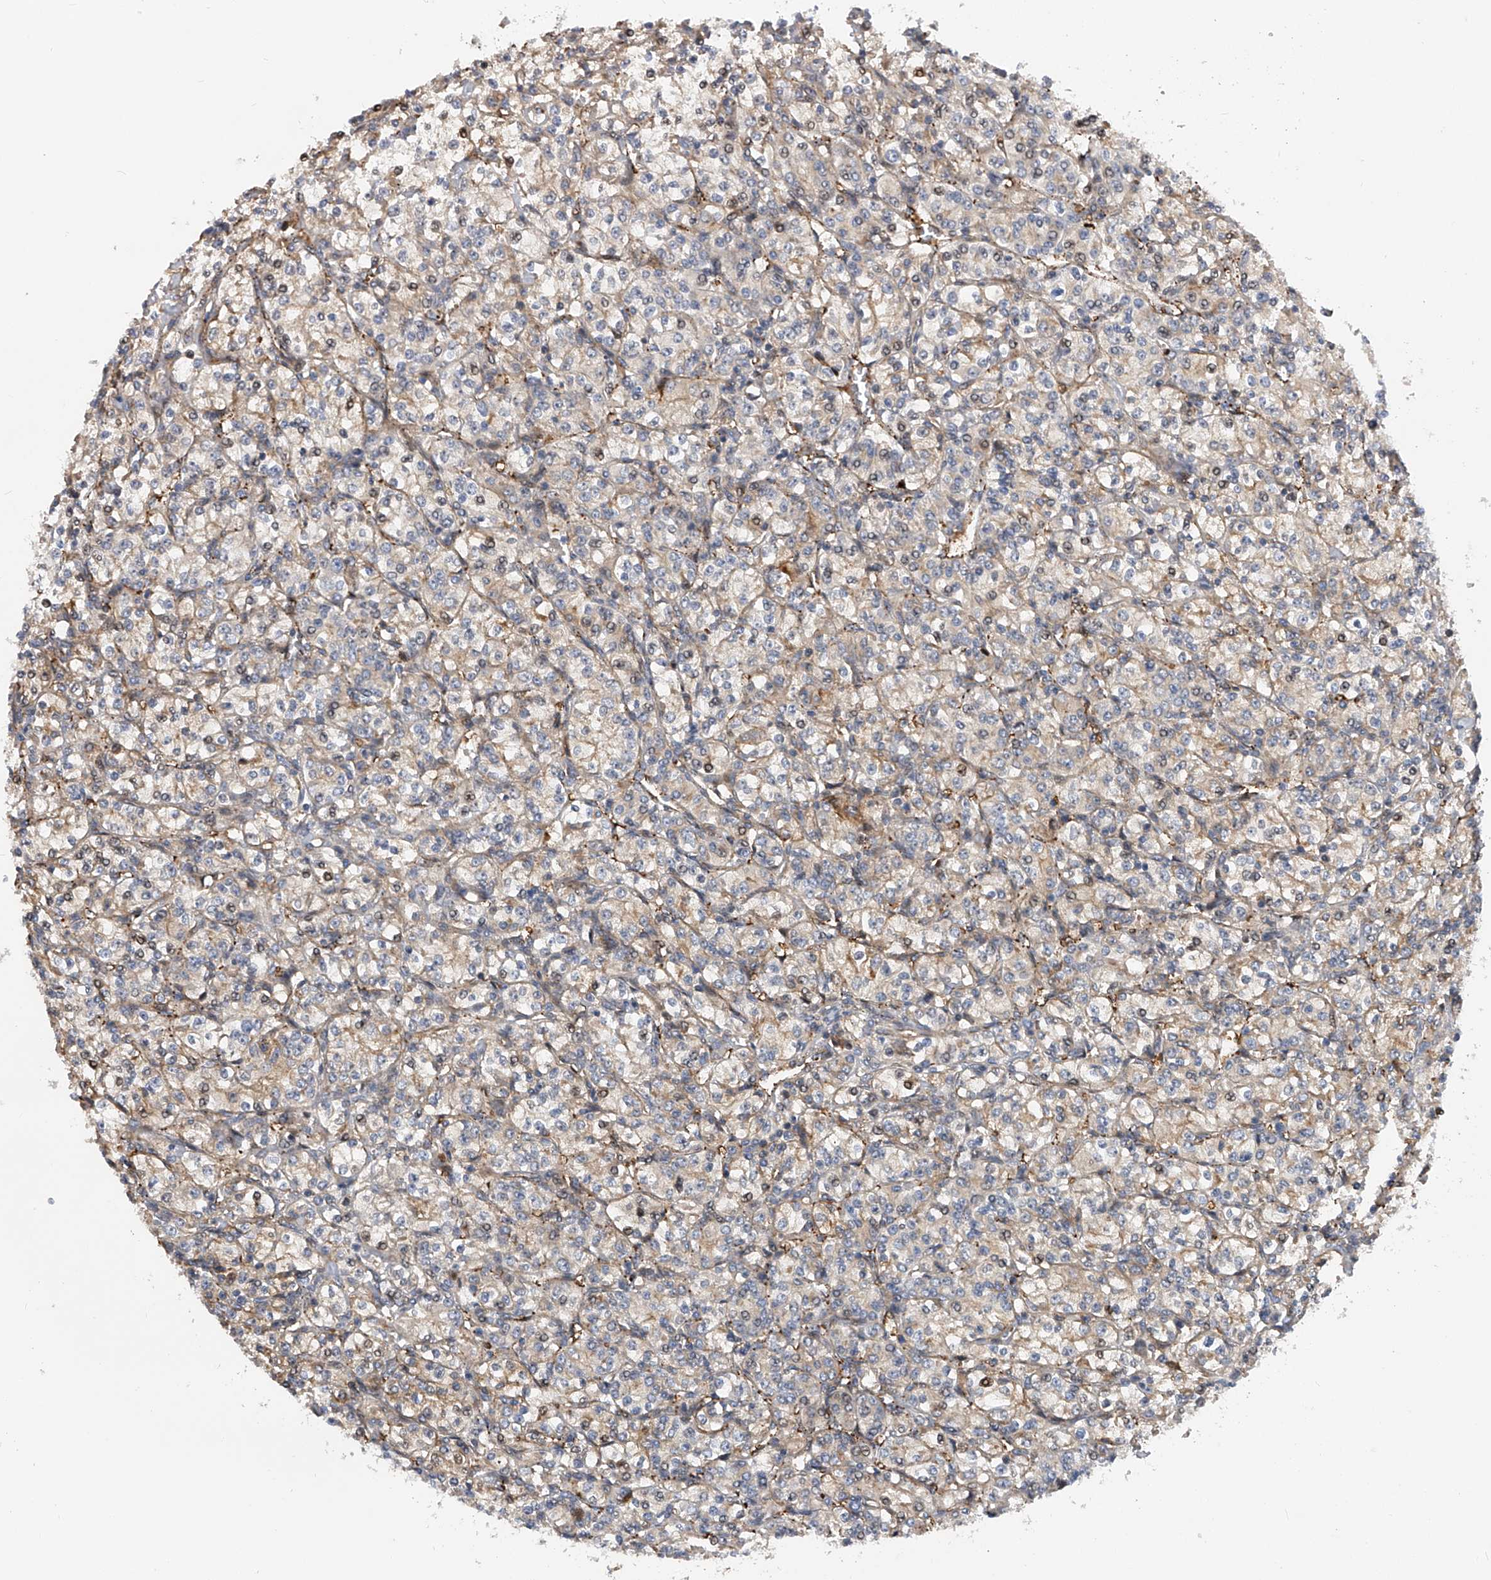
{"staining": {"intensity": "weak", "quantity": "<25%", "location": "cytoplasmic/membranous"}, "tissue": "renal cancer", "cell_type": "Tumor cells", "image_type": "cancer", "snomed": [{"axis": "morphology", "description": "Adenocarcinoma, NOS"}, {"axis": "topography", "description": "Kidney"}], "caption": "Protein analysis of adenocarcinoma (renal) reveals no significant staining in tumor cells. (Immunohistochemistry, brightfield microscopy, high magnification).", "gene": "PDSS2", "patient": {"sex": "male", "age": 77}}